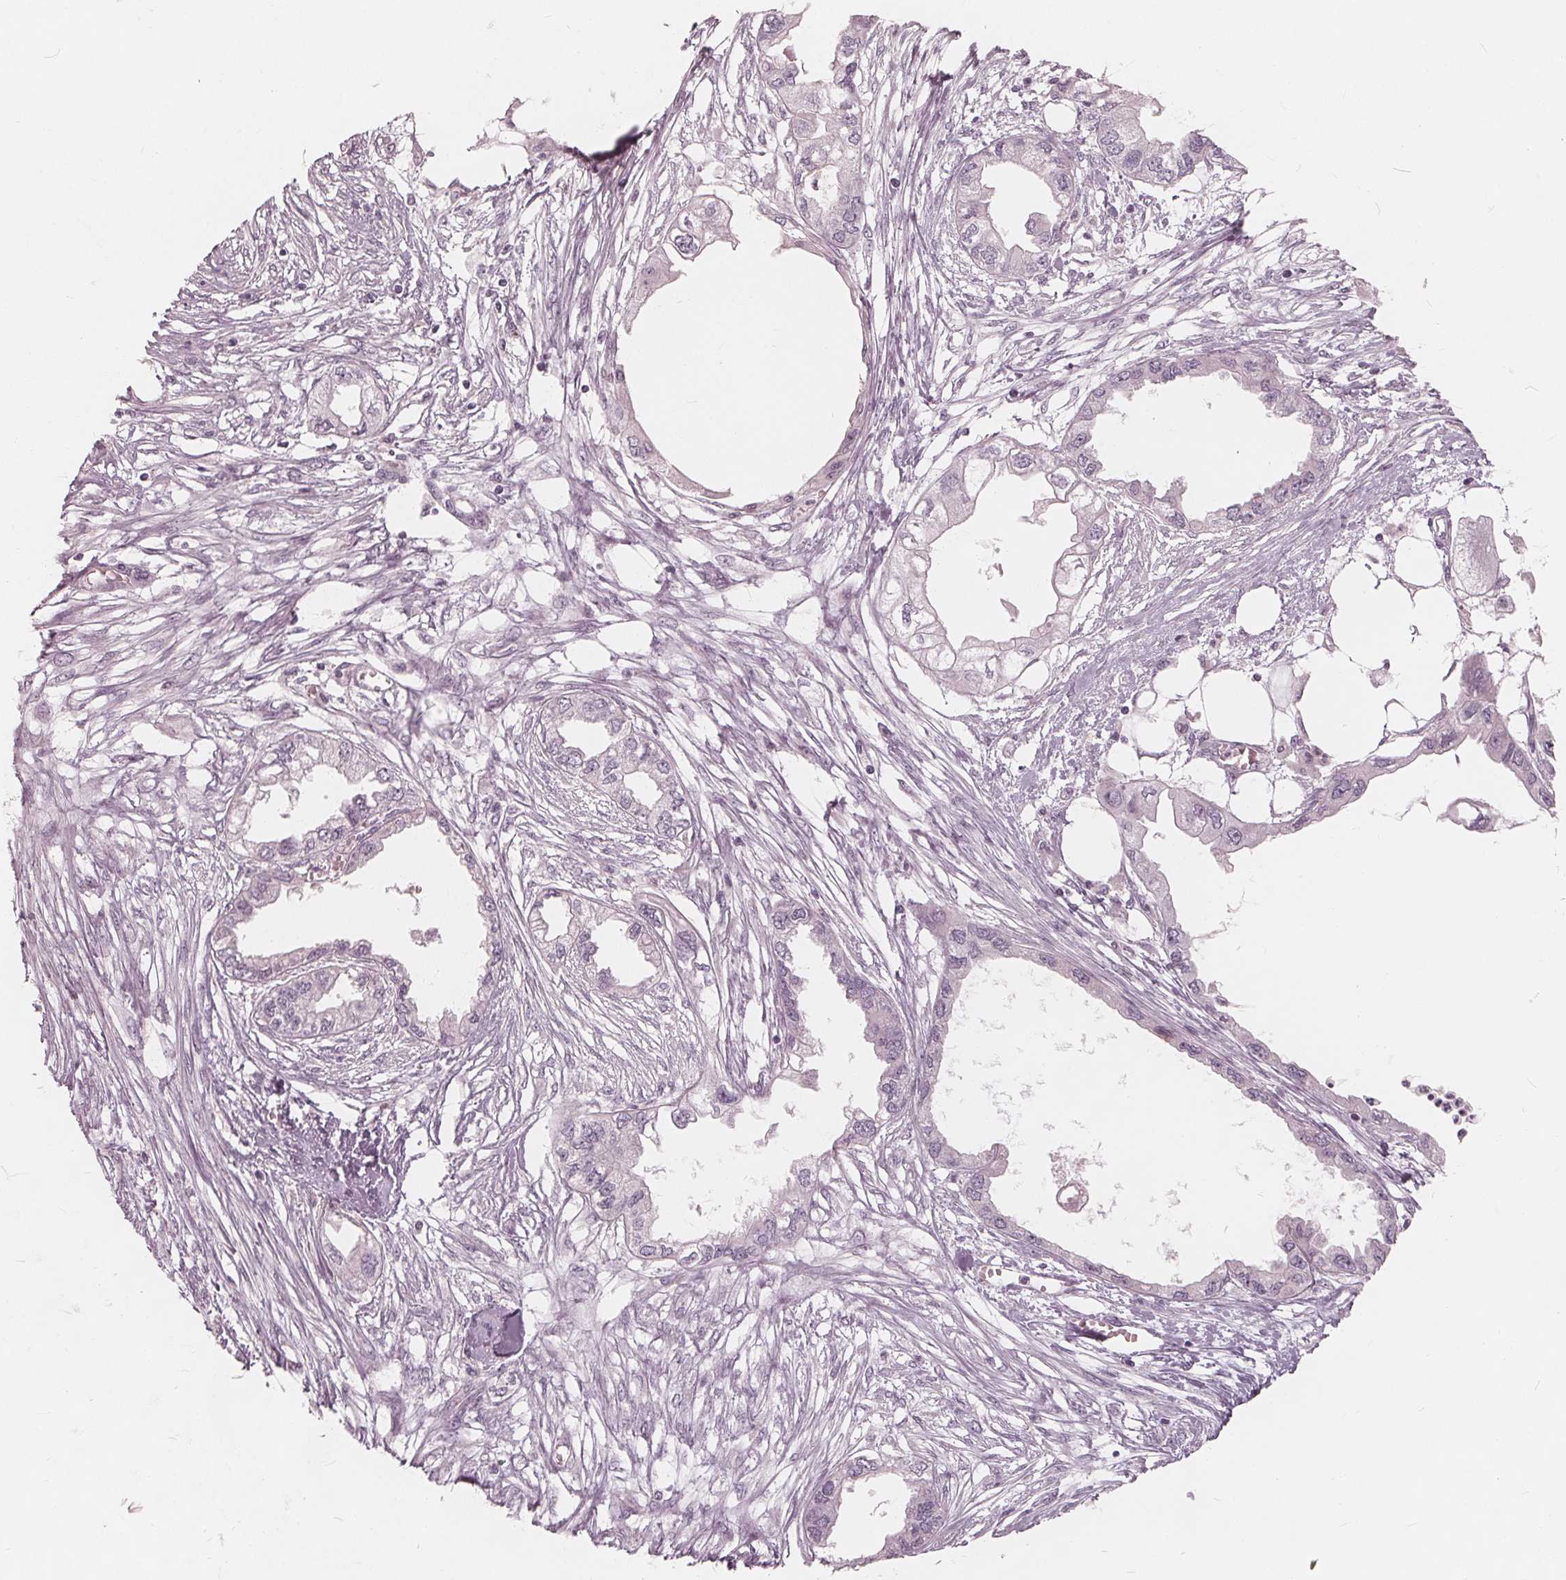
{"staining": {"intensity": "negative", "quantity": "none", "location": "none"}, "tissue": "endometrial cancer", "cell_type": "Tumor cells", "image_type": "cancer", "snomed": [{"axis": "morphology", "description": "Adenocarcinoma, NOS"}, {"axis": "morphology", "description": "Adenocarcinoma, metastatic, NOS"}, {"axis": "topography", "description": "Adipose tissue"}, {"axis": "topography", "description": "Endometrium"}], "caption": "The immunohistochemistry (IHC) image has no significant expression in tumor cells of endometrial cancer tissue. (DAB IHC with hematoxylin counter stain).", "gene": "SAT2", "patient": {"sex": "female", "age": 67}}